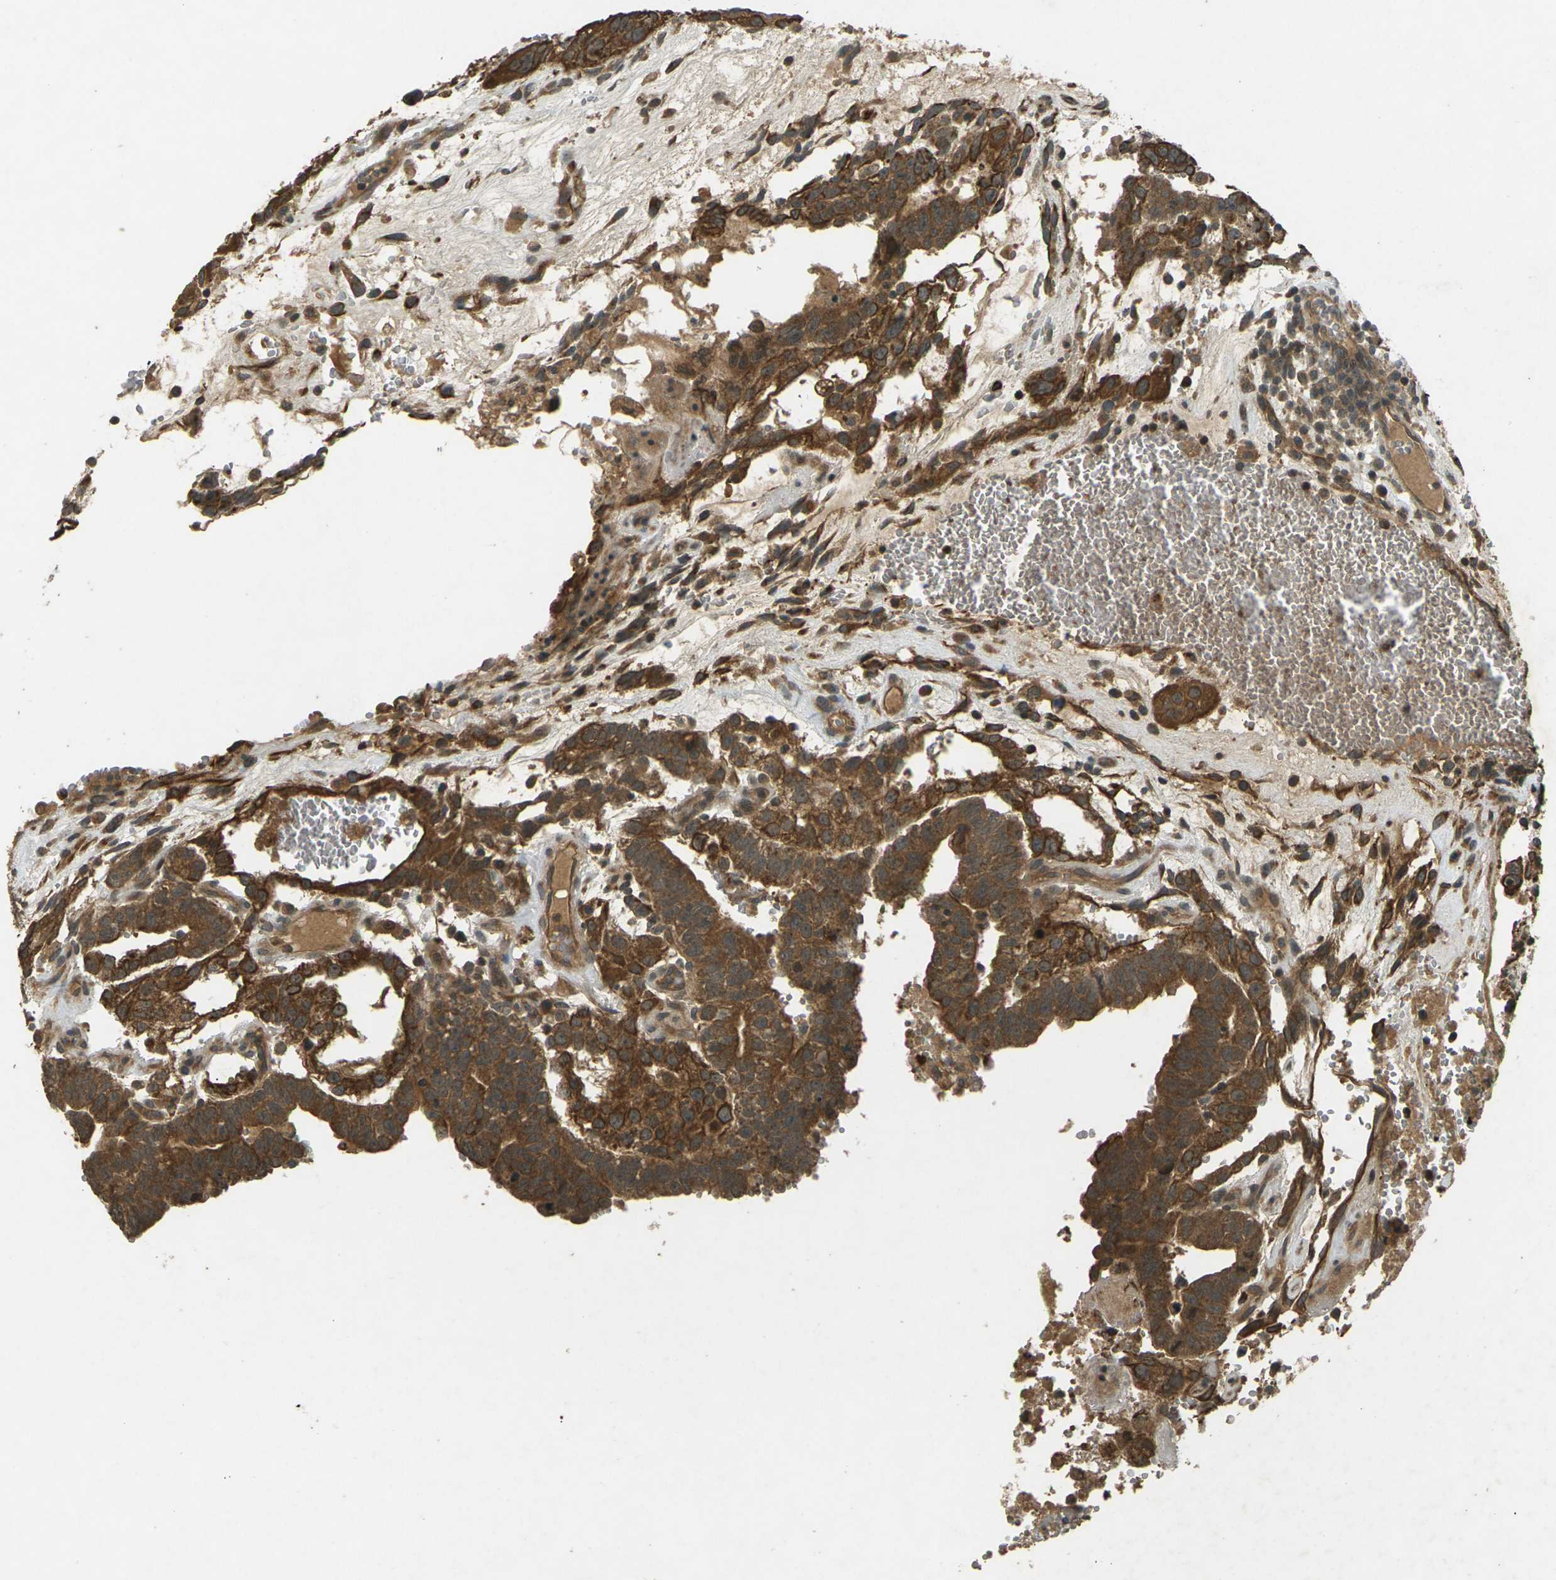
{"staining": {"intensity": "strong", "quantity": ">75%", "location": "cytoplasmic/membranous"}, "tissue": "testis cancer", "cell_type": "Tumor cells", "image_type": "cancer", "snomed": [{"axis": "morphology", "description": "Seminoma, NOS"}, {"axis": "morphology", "description": "Carcinoma, Embryonal, NOS"}, {"axis": "topography", "description": "Testis"}], "caption": "Brown immunohistochemical staining in human testis cancer (seminoma) demonstrates strong cytoplasmic/membranous staining in approximately >75% of tumor cells.", "gene": "TAP1", "patient": {"sex": "male", "age": 52}}